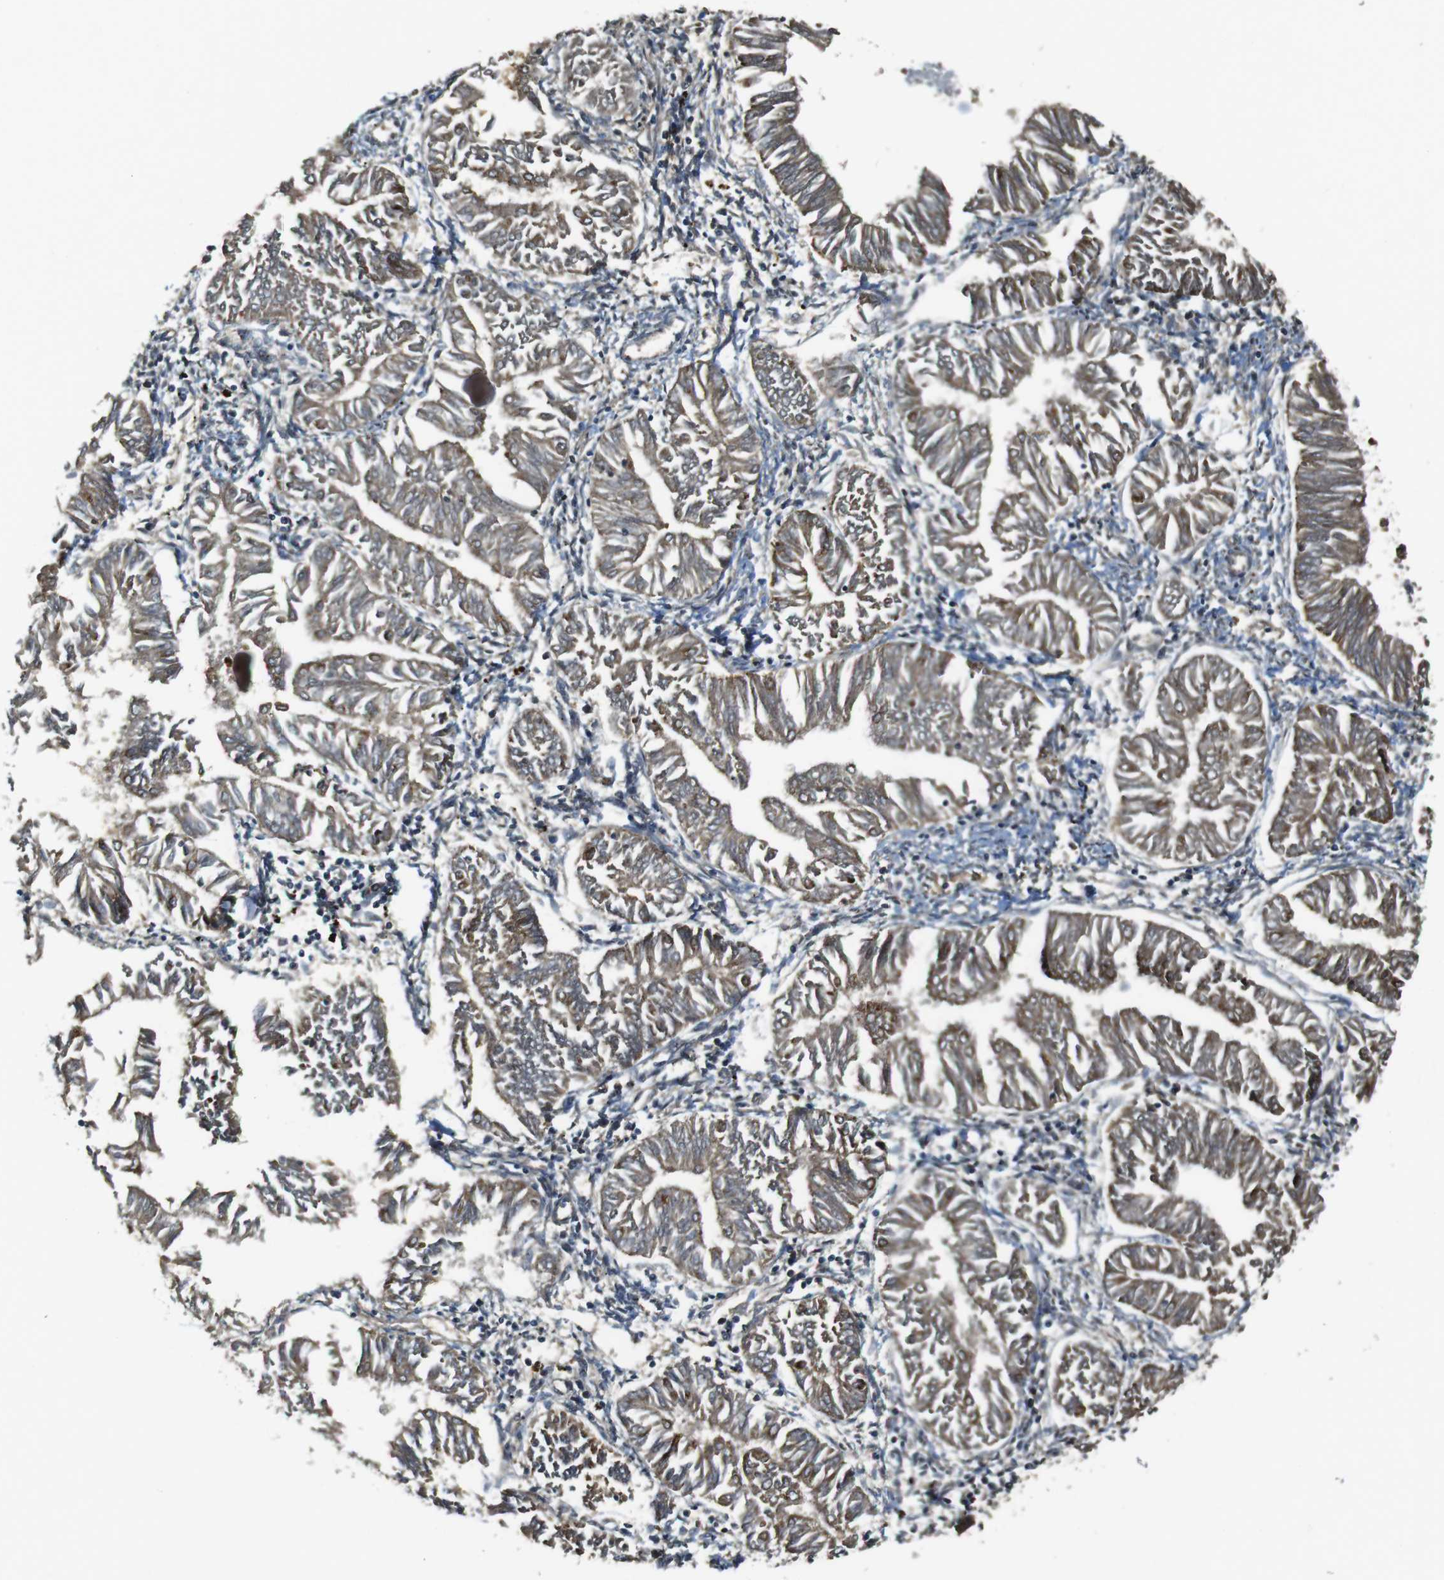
{"staining": {"intensity": "moderate", "quantity": ">75%", "location": "cytoplasmic/membranous"}, "tissue": "endometrial cancer", "cell_type": "Tumor cells", "image_type": "cancer", "snomed": [{"axis": "morphology", "description": "Adenocarcinoma, NOS"}, {"axis": "topography", "description": "Endometrium"}], "caption": "Brown immunohistochemical staining in endometrial cancer (adenocarcinoma) demonstrates moderate cytoplasmic/membranous expression in about >75% of tumor cells.", "gene": "IFFO2", "patient": {"sex": "female", "age": 53}}